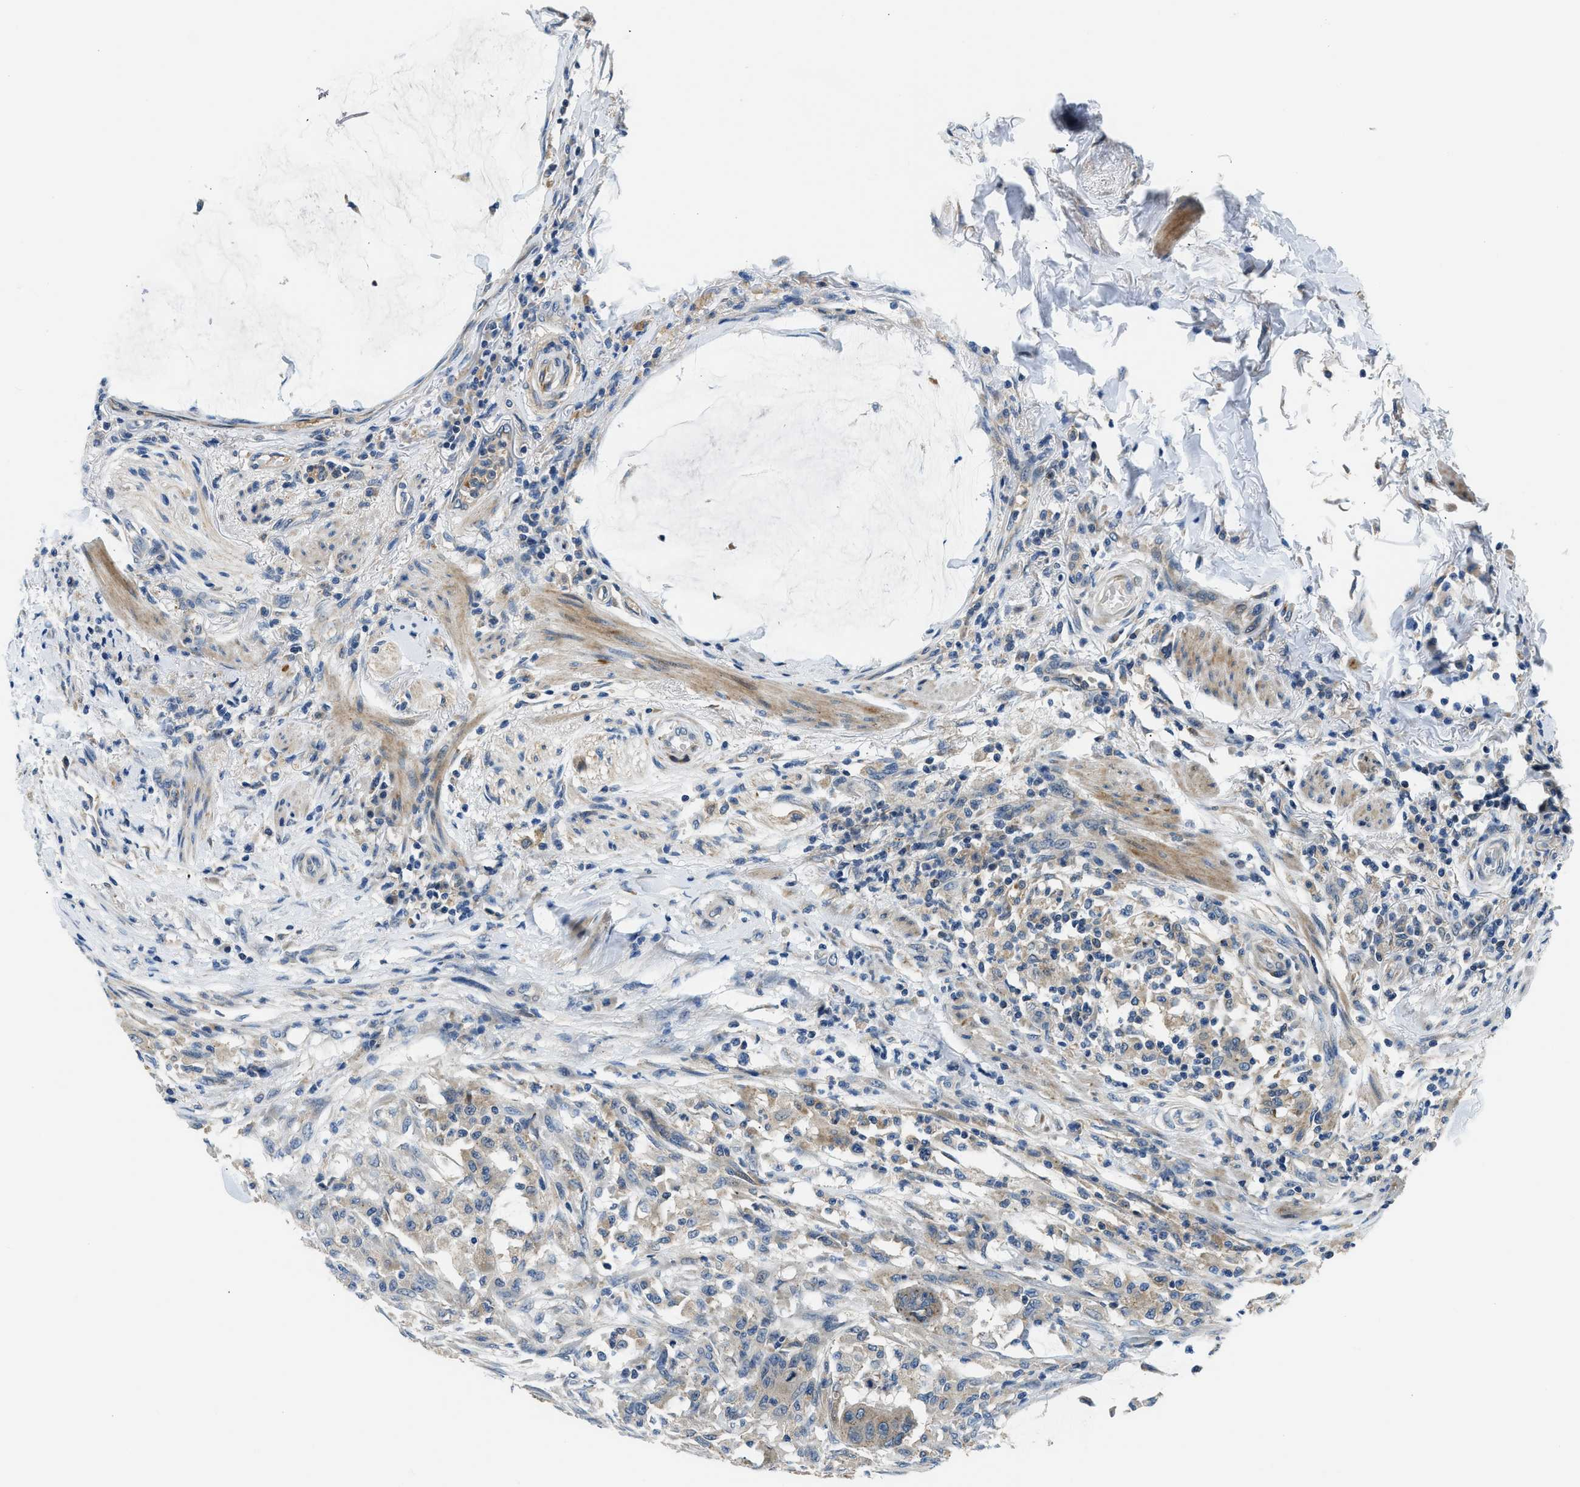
{"staining": {"intensity": "moderate", "quantity": ">75%", "location": "cytoplasmic/membranous"}, "tissue": "colorectal cancer", "cell_type": "Tumor cells", "image_type": "cancer", "snomed": [{"axis": "morphology", "description": "Normal tissue, NOS"}, {"axis": "morphology", "description": "Adenocarcinoma, NOS"}, {"axis": "topography", "description": "Rectum"}, {"axis": "topography", "description": "Peripheral nerve tissue"}], "caption": "Colorectal cancer (adenocarcinoma) stained with a brown dye exhibits moderate cytoplasmic/membranous positive staining in approximately >75% of tumor cells.", "gene": "LPIN2", "patient": {"sex": "male", "age": 92}}